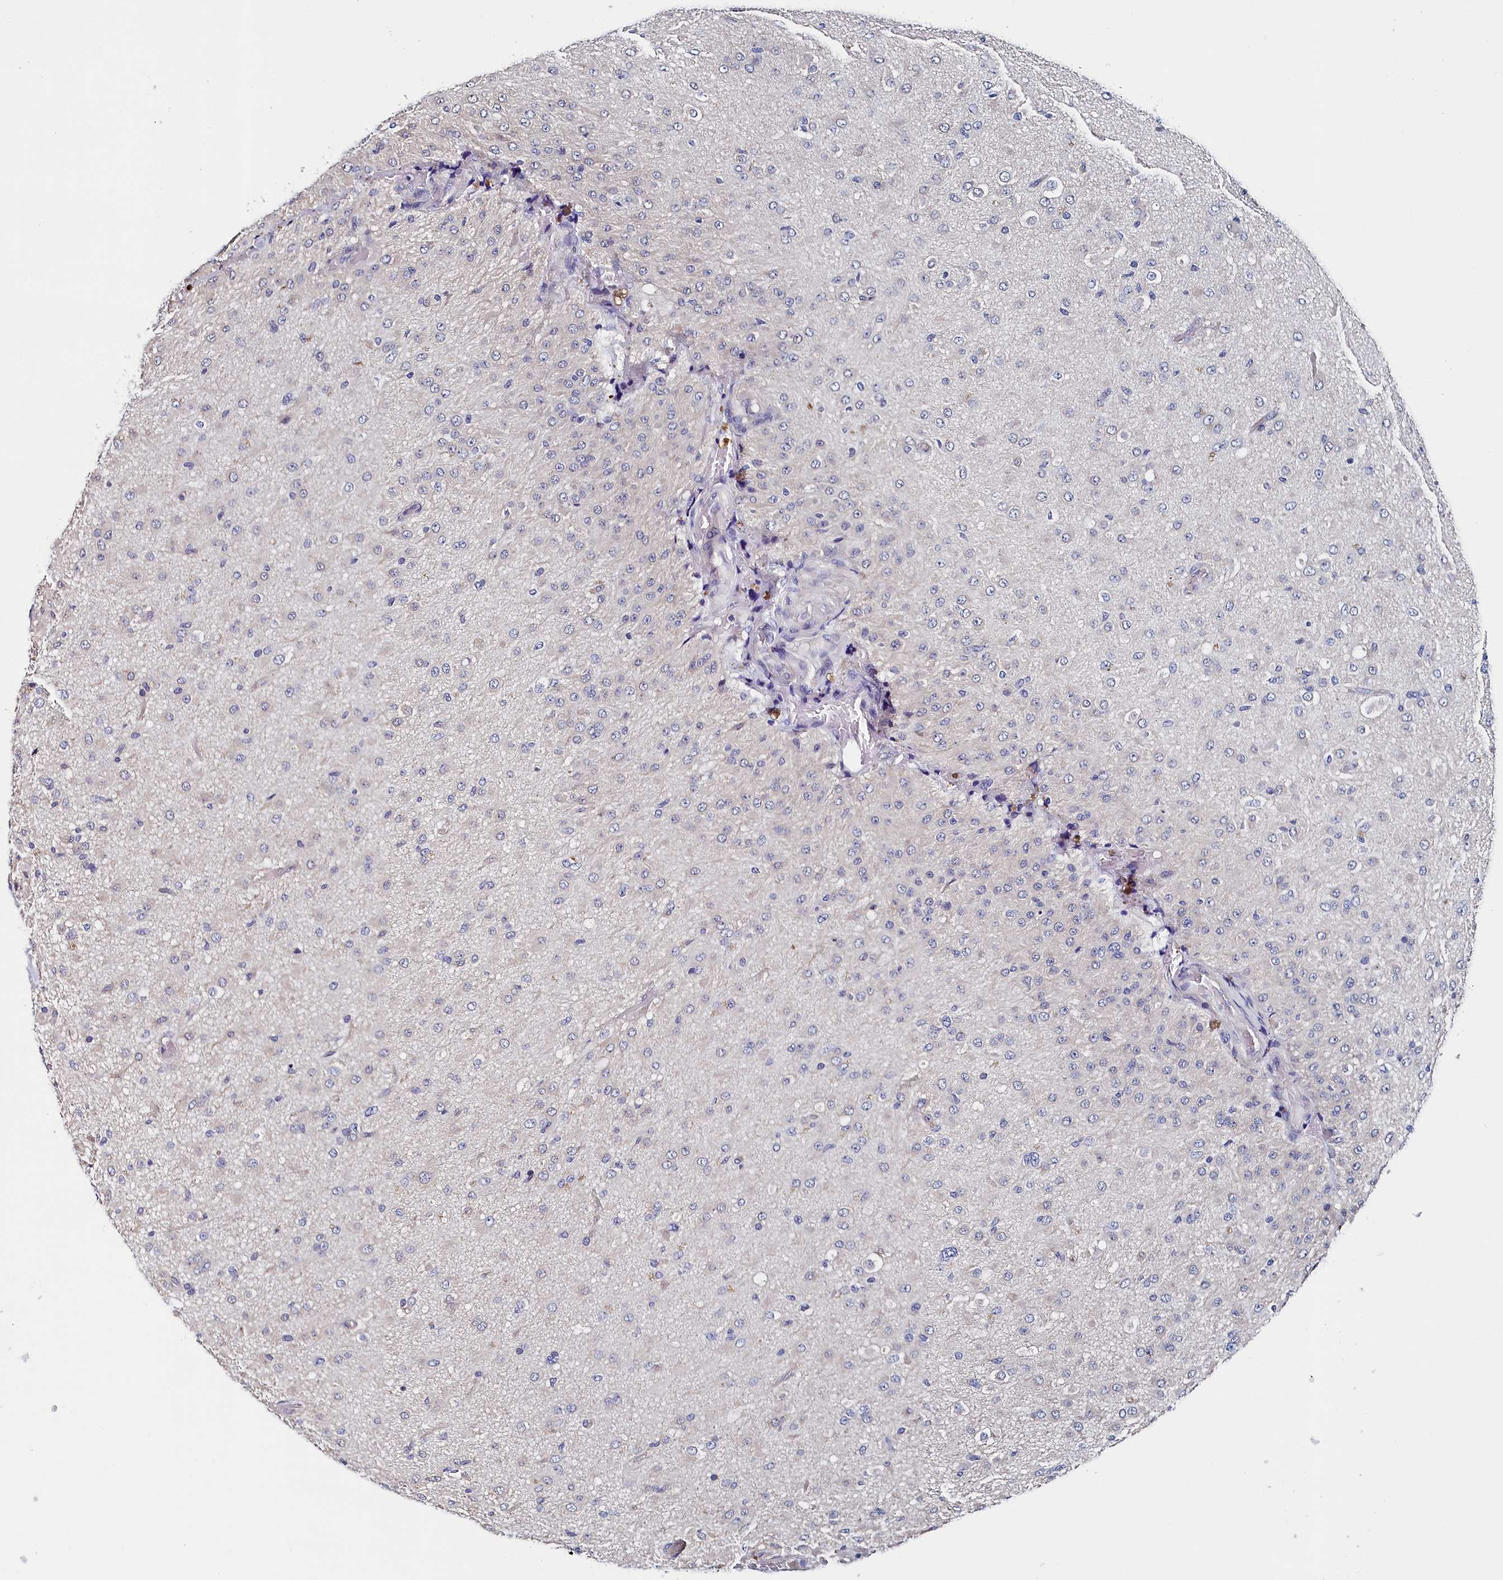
{"staining": {"intensity": "negative", "quantity": "none", "location": "none"}, "tissue": "glioma", "cell_type": "Tumor cells", "image_type": "cancer", "snomed": [{"axis": "morphology", "description": "Glioma, malignant, Low grade"}, {"axis": "topography", "description": "Brain"}], "caption": "This is an immunohistochemistry image of glioma. There is no expression in tumor cells.", "gene": "BHMT", "patient": {"sex": "male", "age": 65}}